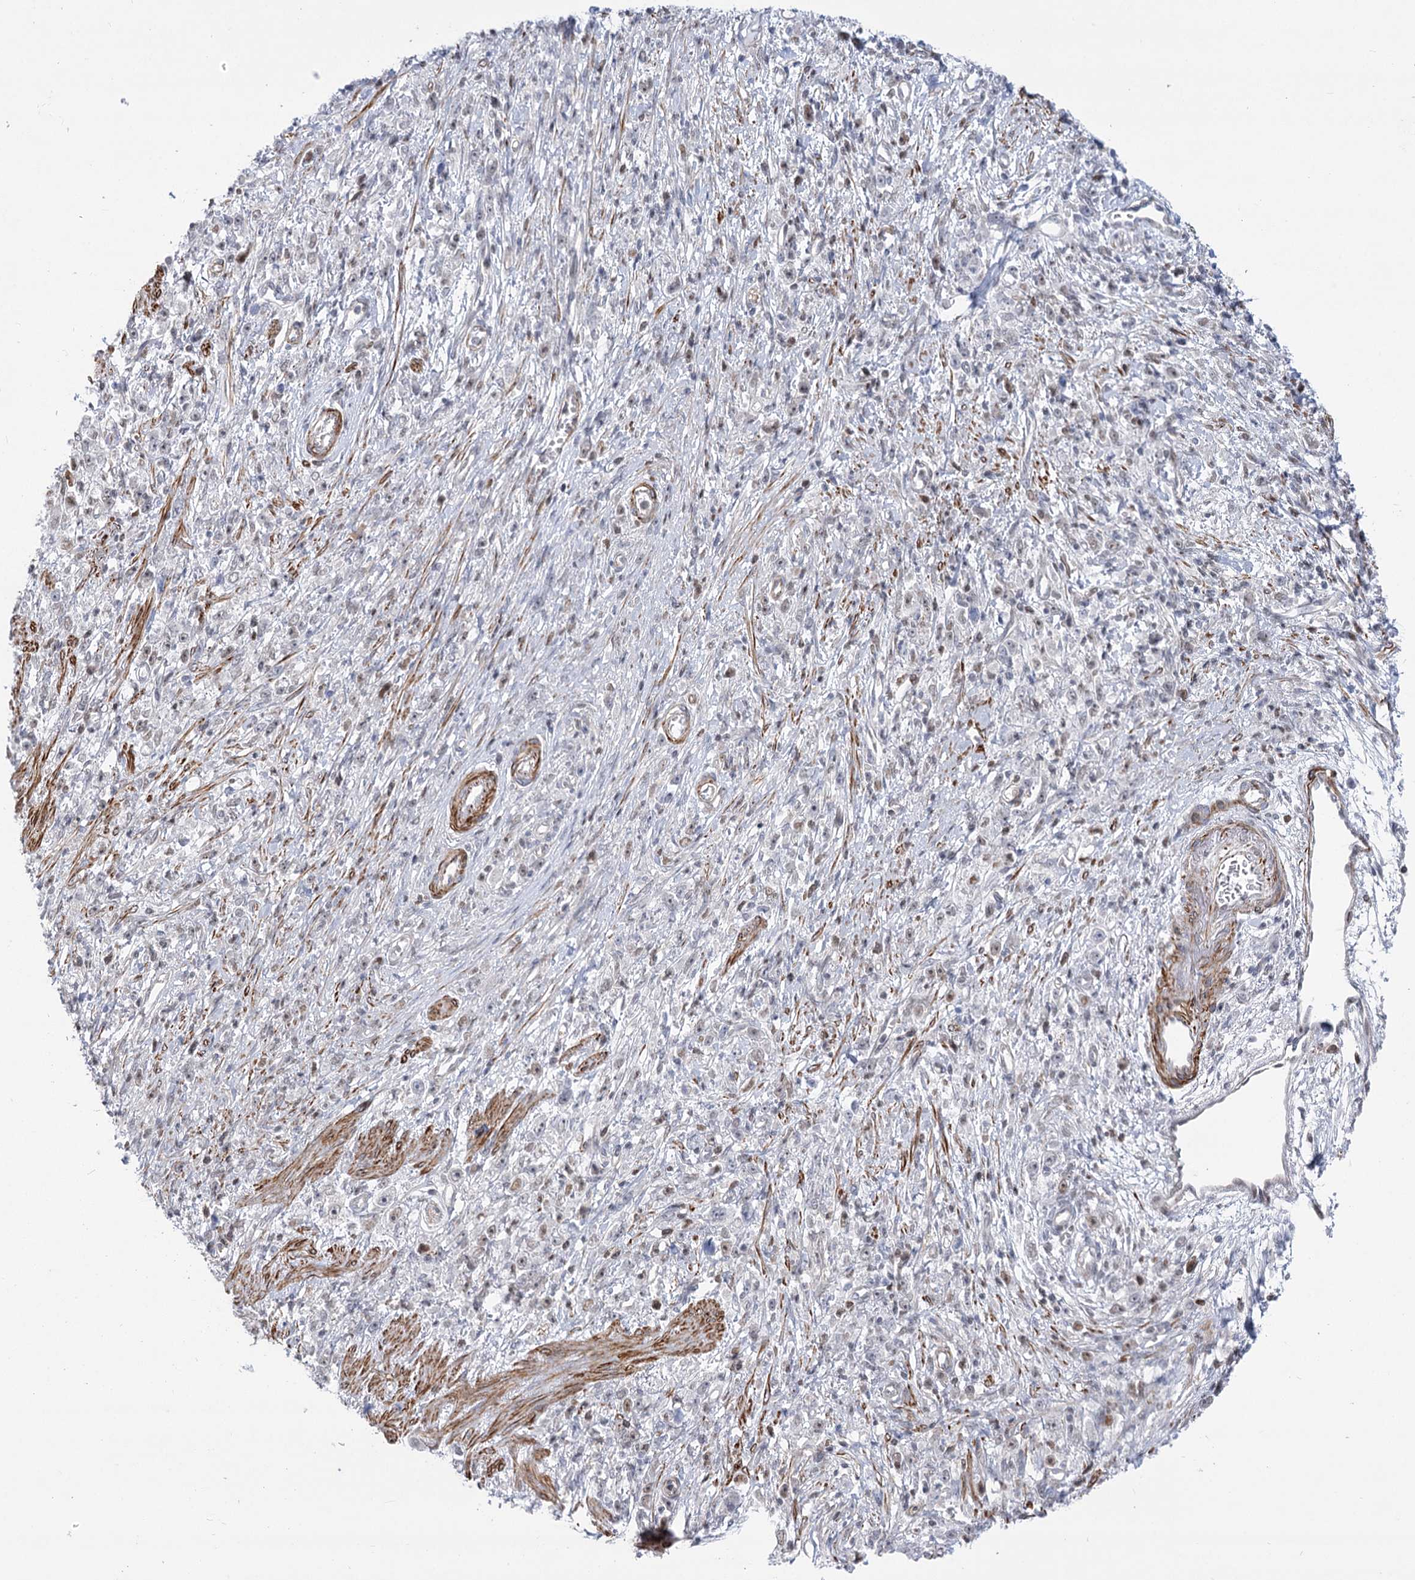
{"staining": {"intensity": "negative", "quantity": "none", "location": "none"}, "tissue": "stomach cancer", "cell_type": "Tumor cells", "image_type": "cancer", "snomed": [{"axis": "morphology", "description": "Adenocarcinoma, NOS"}, {"axis": "topography", "description": "Stomach"}], "caption": "Stomach cancer stained for a protein using immunohistochemistry (IHC) exhibits no positivity tumor cells.", "gene": "ARSI", "patient": {"sex": "female", "age": 59}}